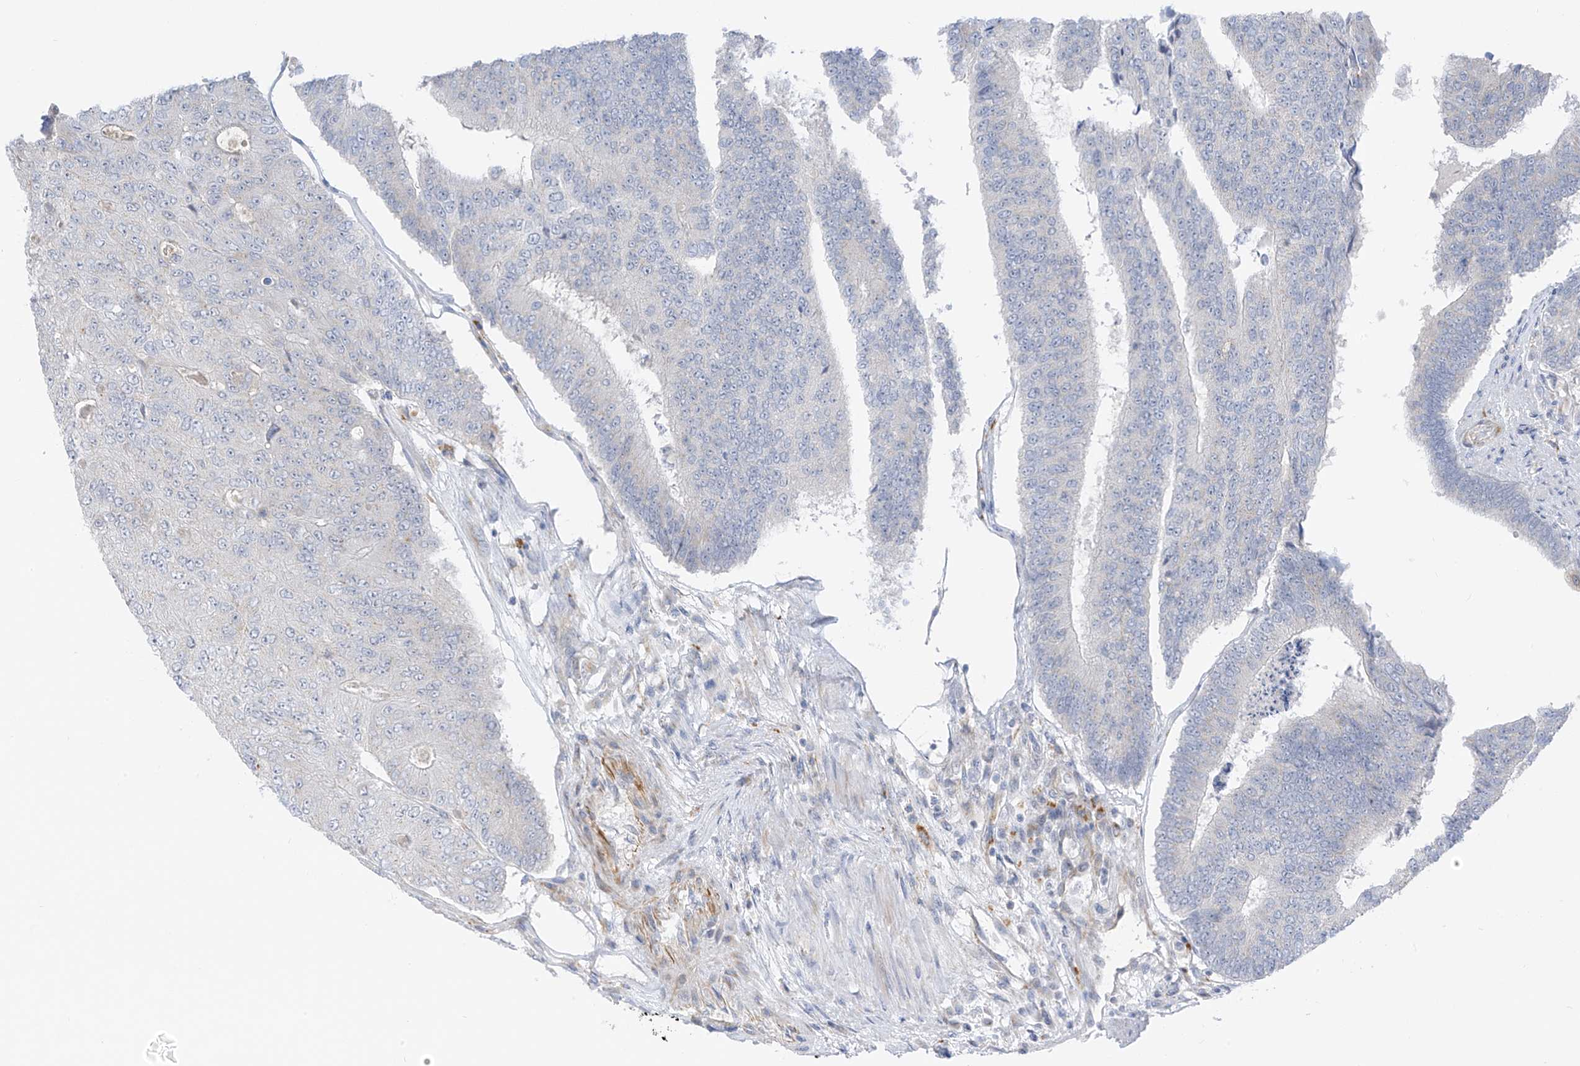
{"staining": {"intensity": "negative", "quantity": "none", "location": "none"}, "tissue": "colorectal cancer", "cell_type": "Tumor cells", "image_type": "cancer", "snomed": [{"axis": "morphology", "description": "Adenocarcinoma, NOS"}, {"axis": "topography", "description": "Colon"}], "caption": "A high-resolution image shows immunohistochemistry staining of colorectal adenocarcinoma, which reveals no significant positivity in tumor cells. (Immunohistochemistry, brightfield microscopy, high magnification).", "gene": "HS6ST2", "patient": {"sex": "female", "age": 67}}